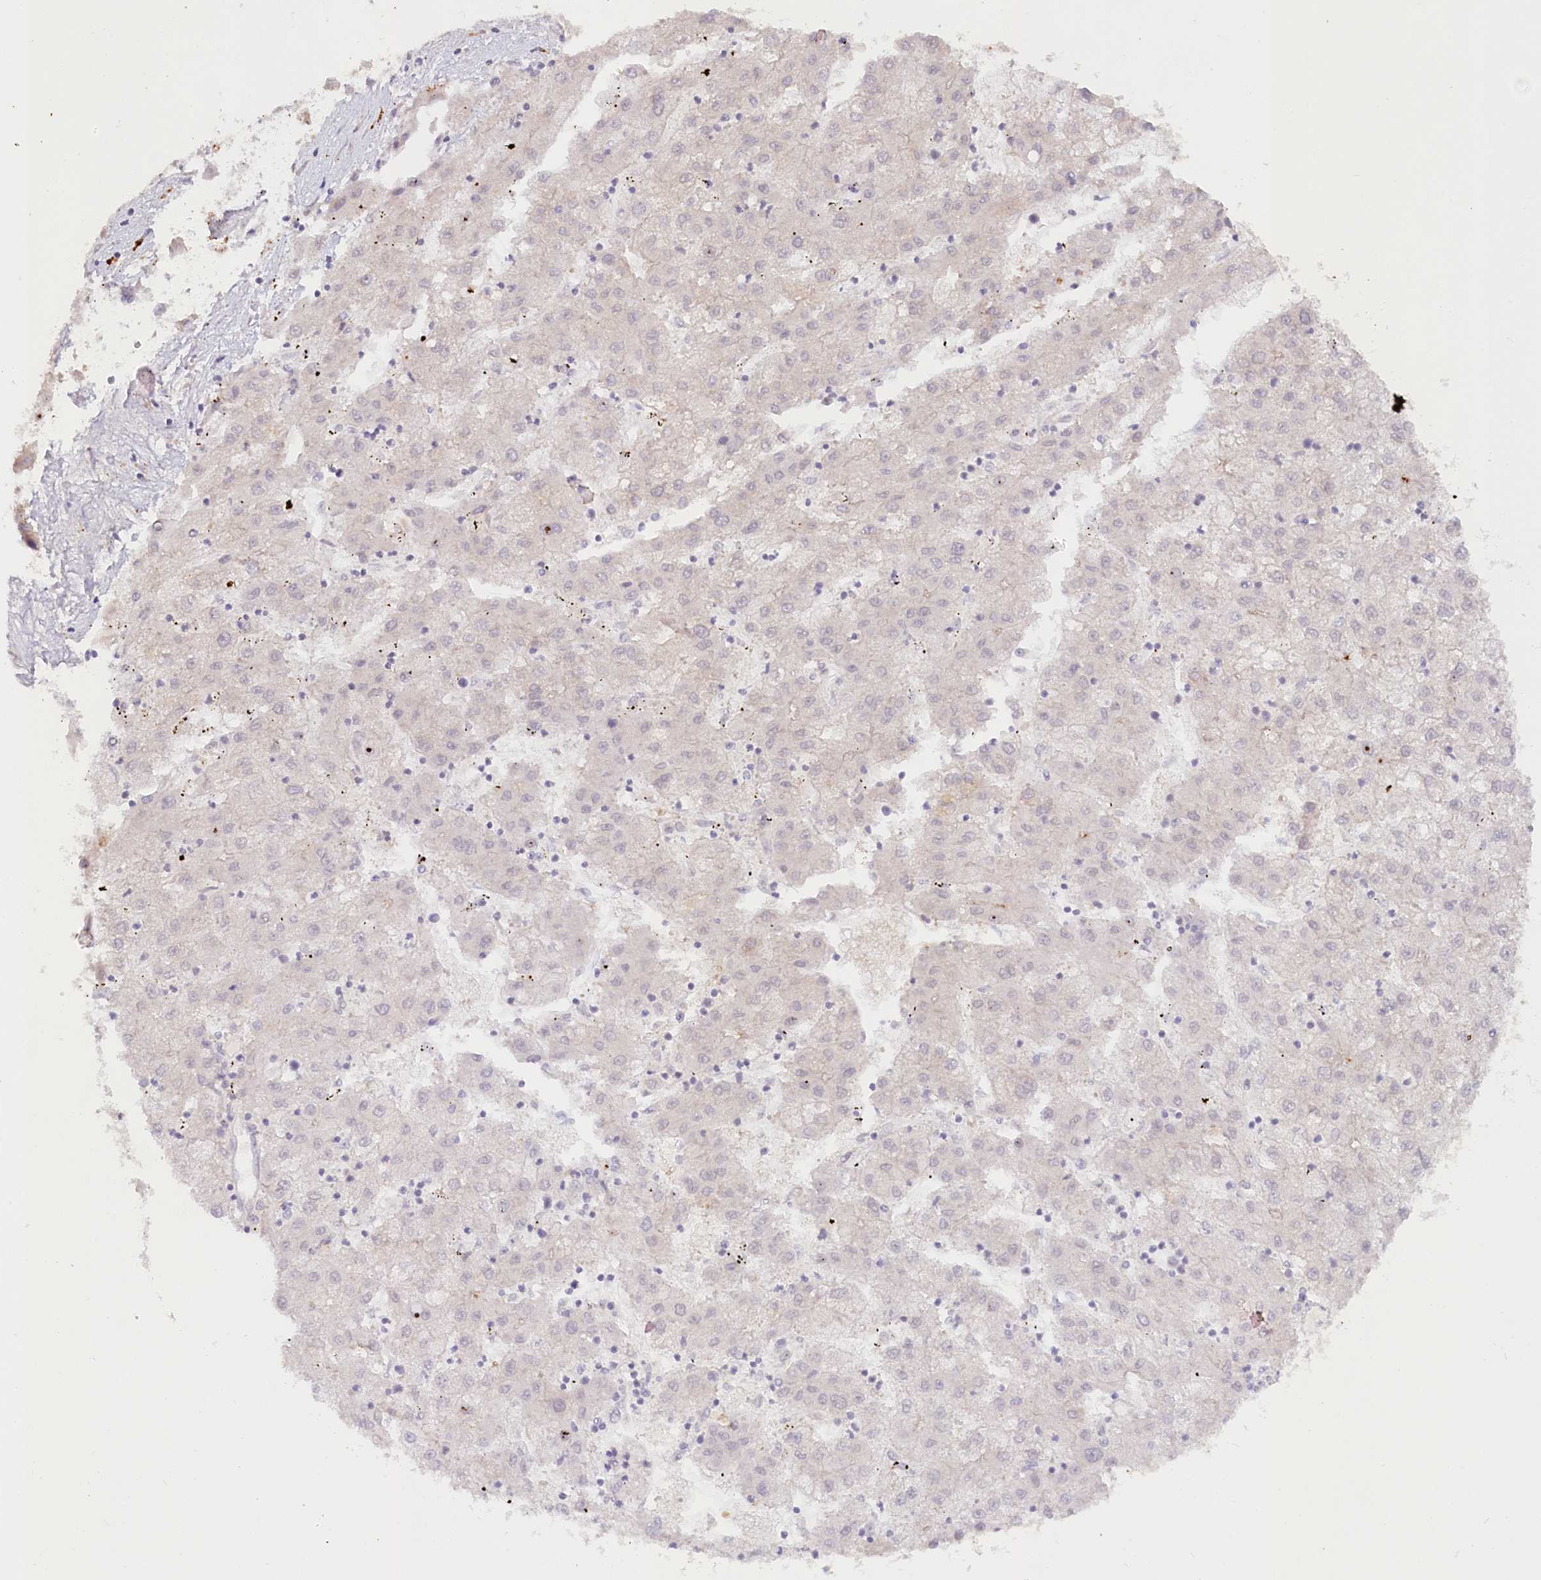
{"staining": {"intensity": "negative", "quantity": "none", "location": "none"}, "tissue": "liver cancer", "cell_type": "Tumor cells", "image_type": "cancer", "snomed": [{"axis": "morphology", "description": "Carcinoma, Hepatocellular, NOS"}, {"axis": "topography", "description": "Liver"}], "caption": "Immunohistochemistry of human hepatocellular carcinoma (liver) displays no staining in tumor cells.", "gene": "PSAPL1", "patient": {"sex": "male", "age": 72}}